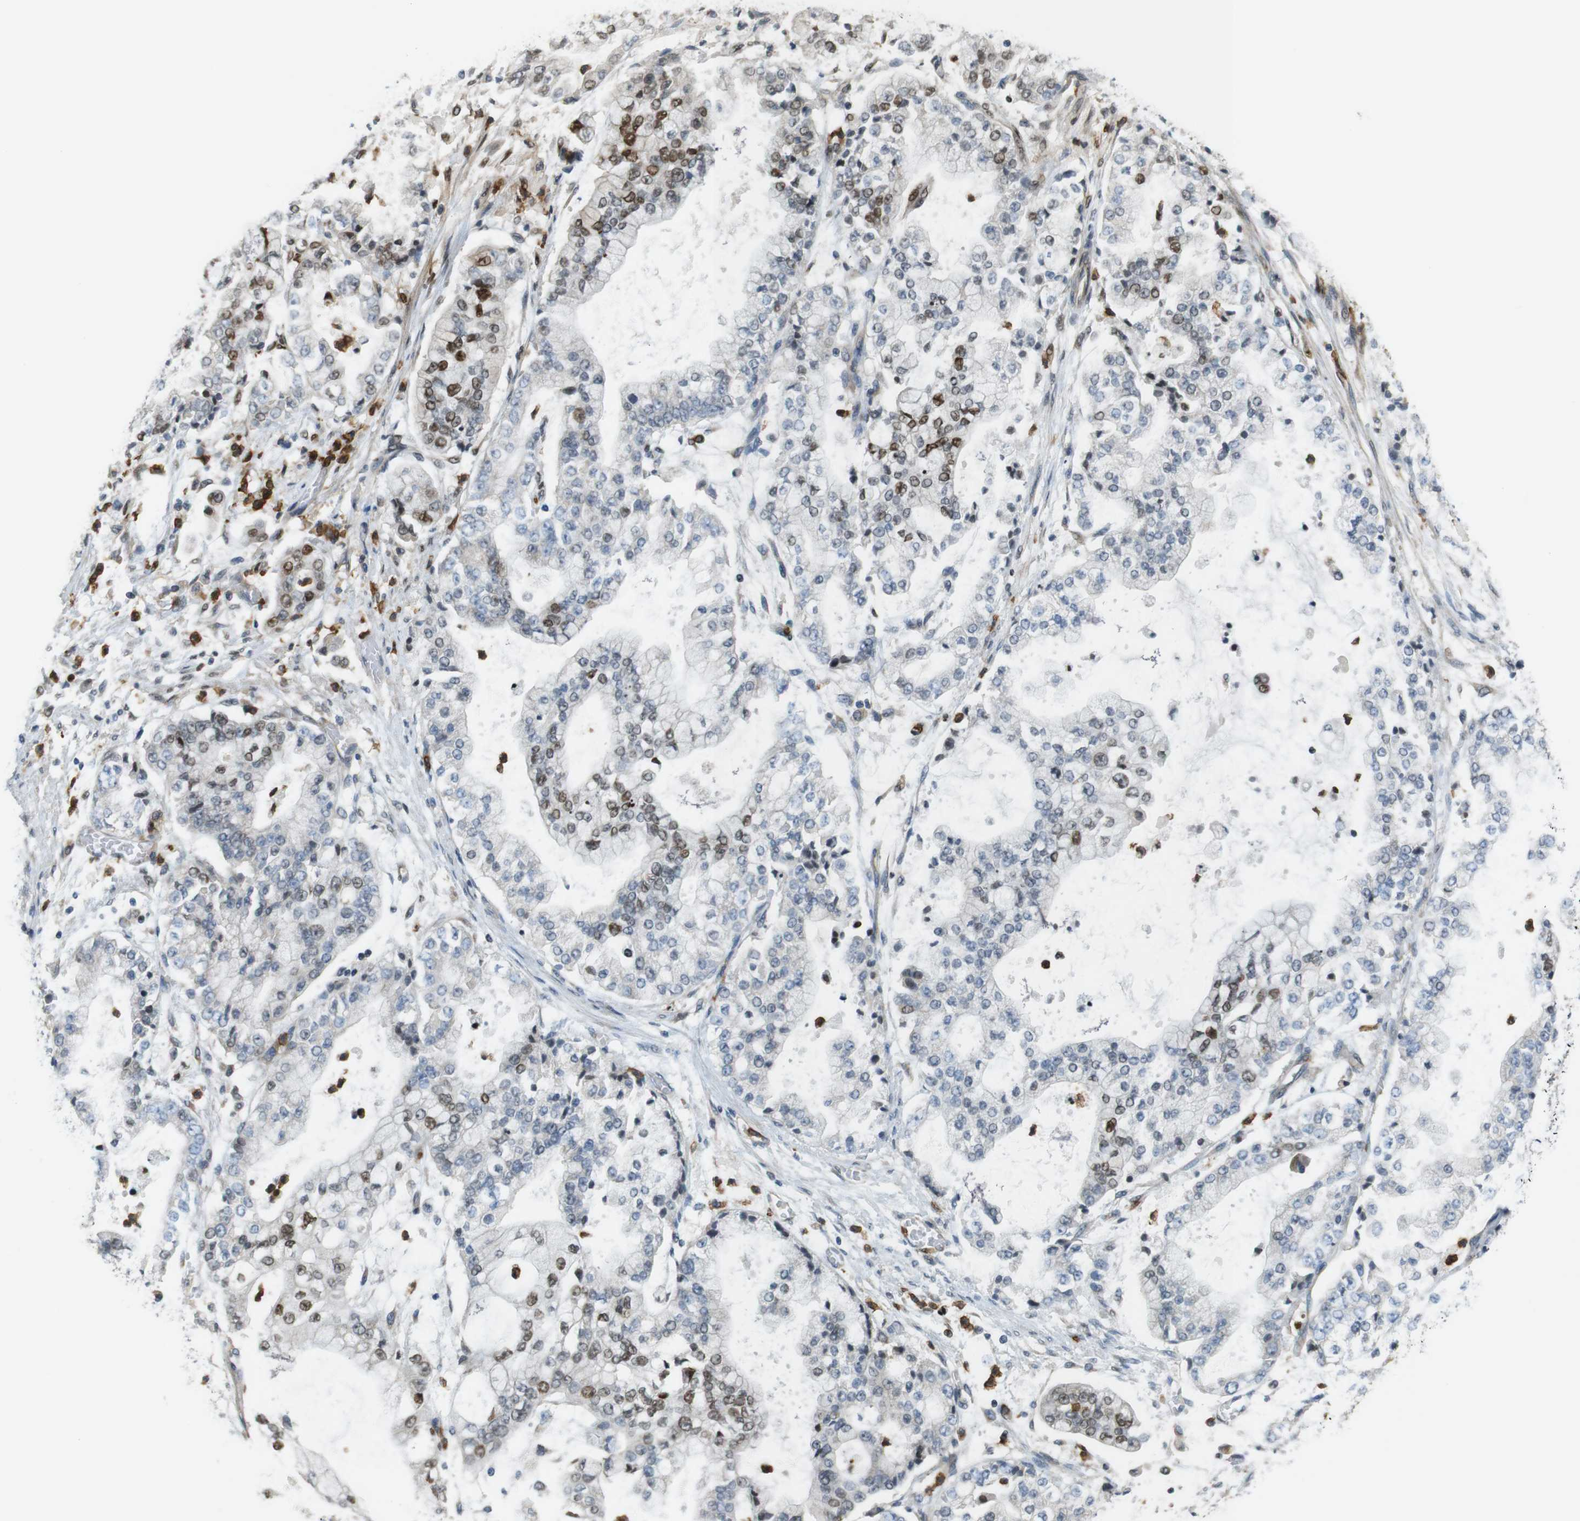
{"staining": {"intensity": "moderate", "quantity": "<25%", "location": "nuclear"}, "tissue": "stomach cancer", "cell_type": "Tumor cells", "image_type": "cancer", "snomed": [{"axis": "morphology", "description": "Adenocarcinoma, NOS"}, {"axis": "topography", "description": "Stomach"}], "caption": "This histopathology image shows IHC staining of adenocarcinoma (stomach), with low moderate nuclear staining in about <25% of tumor cells.", "gene": "PCDH10", "patient": {"sex": "male", "age": 76}}